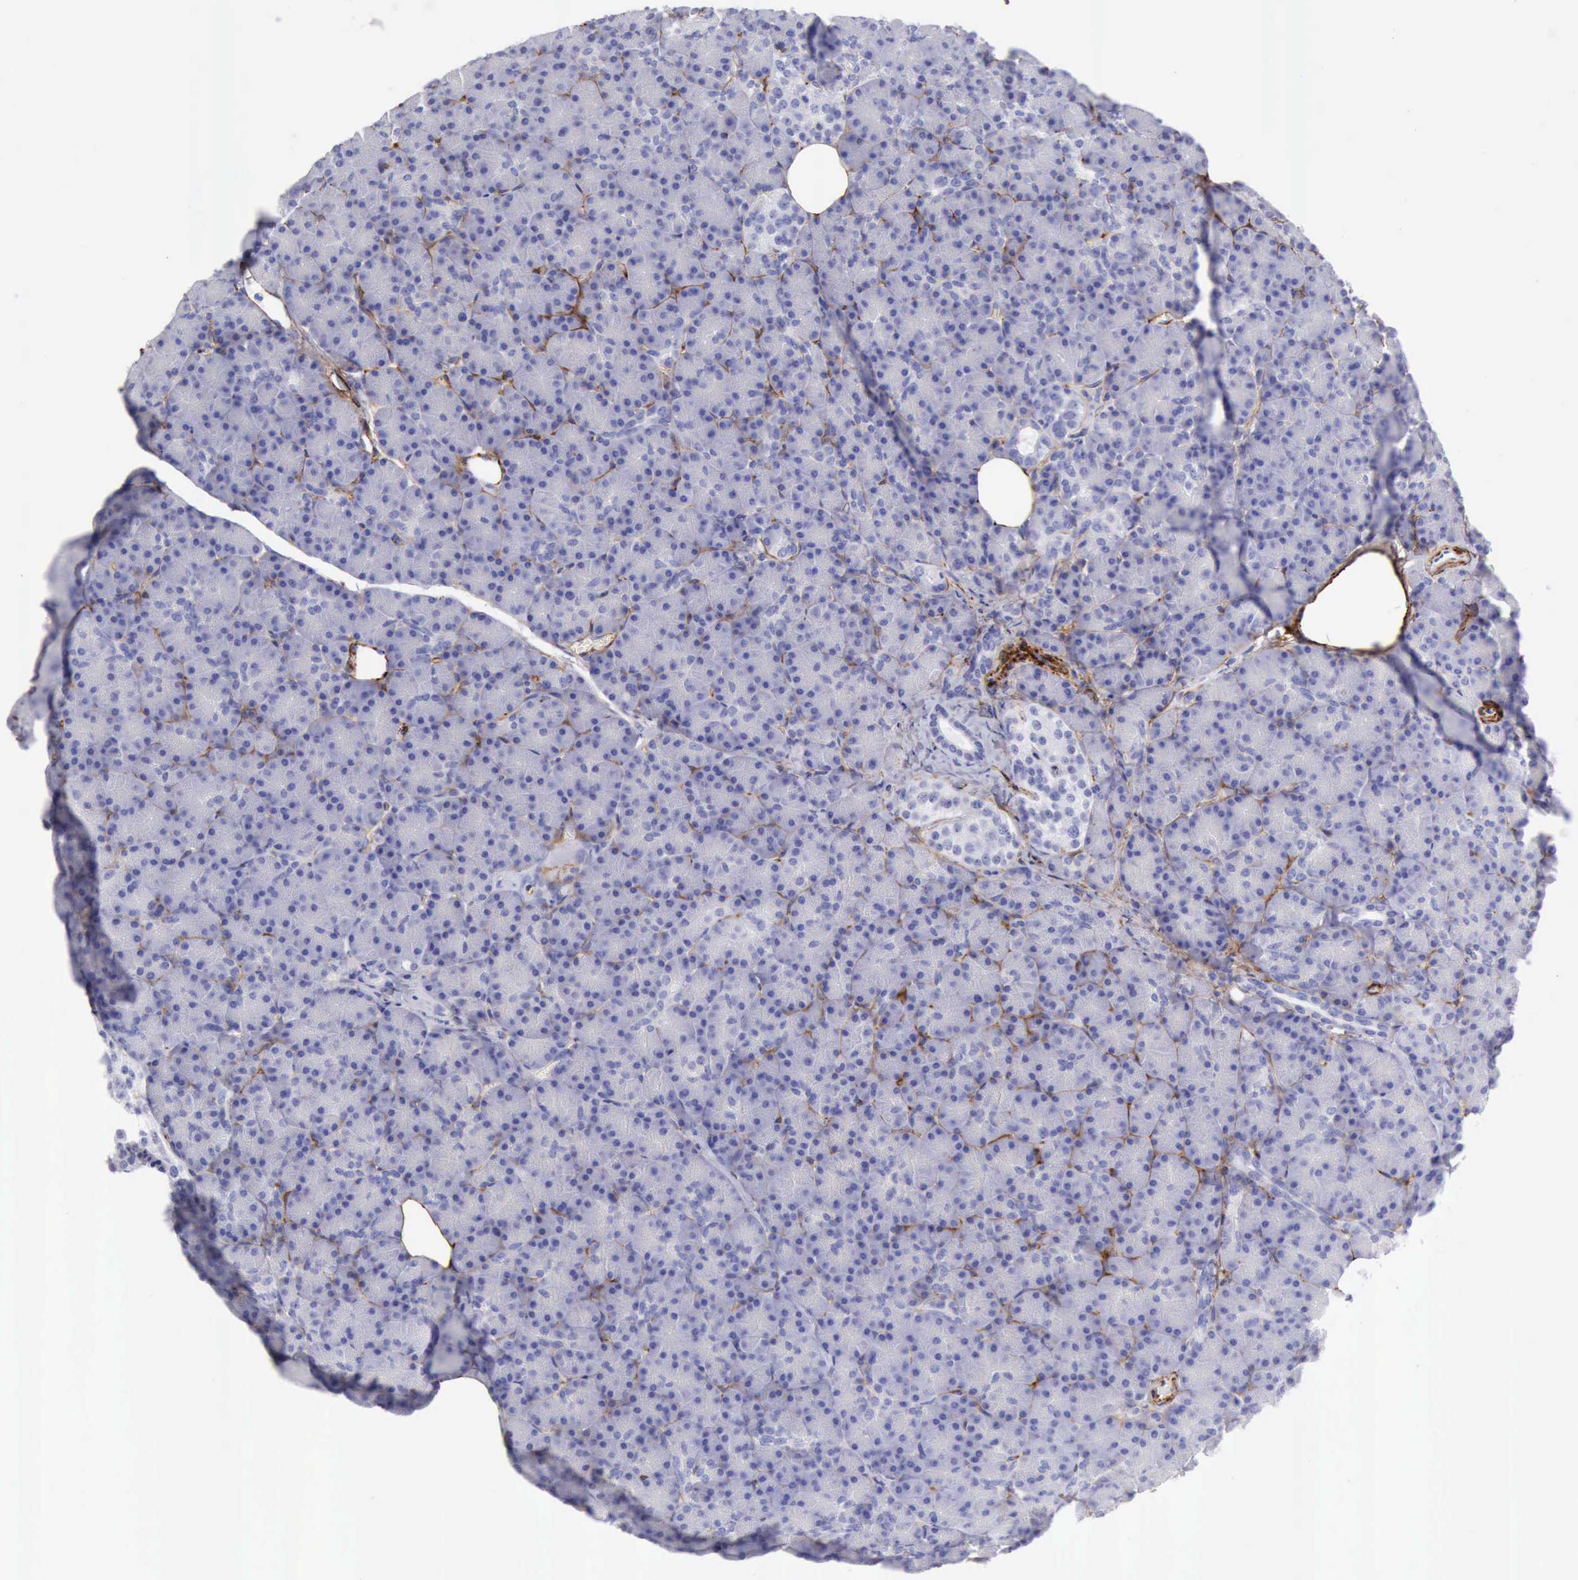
{"staining": {"intensity": "negative", "quantity": "none", "location": "none"}, "tissue": "pancreas", "cell_type": "Exocrine glandular cells", "image_type": "normal", "snomed": [{"axis": "morphology", "description": "Normal tissue, NOS"}, {"axis": "topography", "description": "Pancreas"}], "caption": "This is an immunohistochemistry micrograph of benign pancreas. There is no staining in exocrine glandular cells.", "gene": "AOC3", "patient": {"sex": "female", "age": 43}}